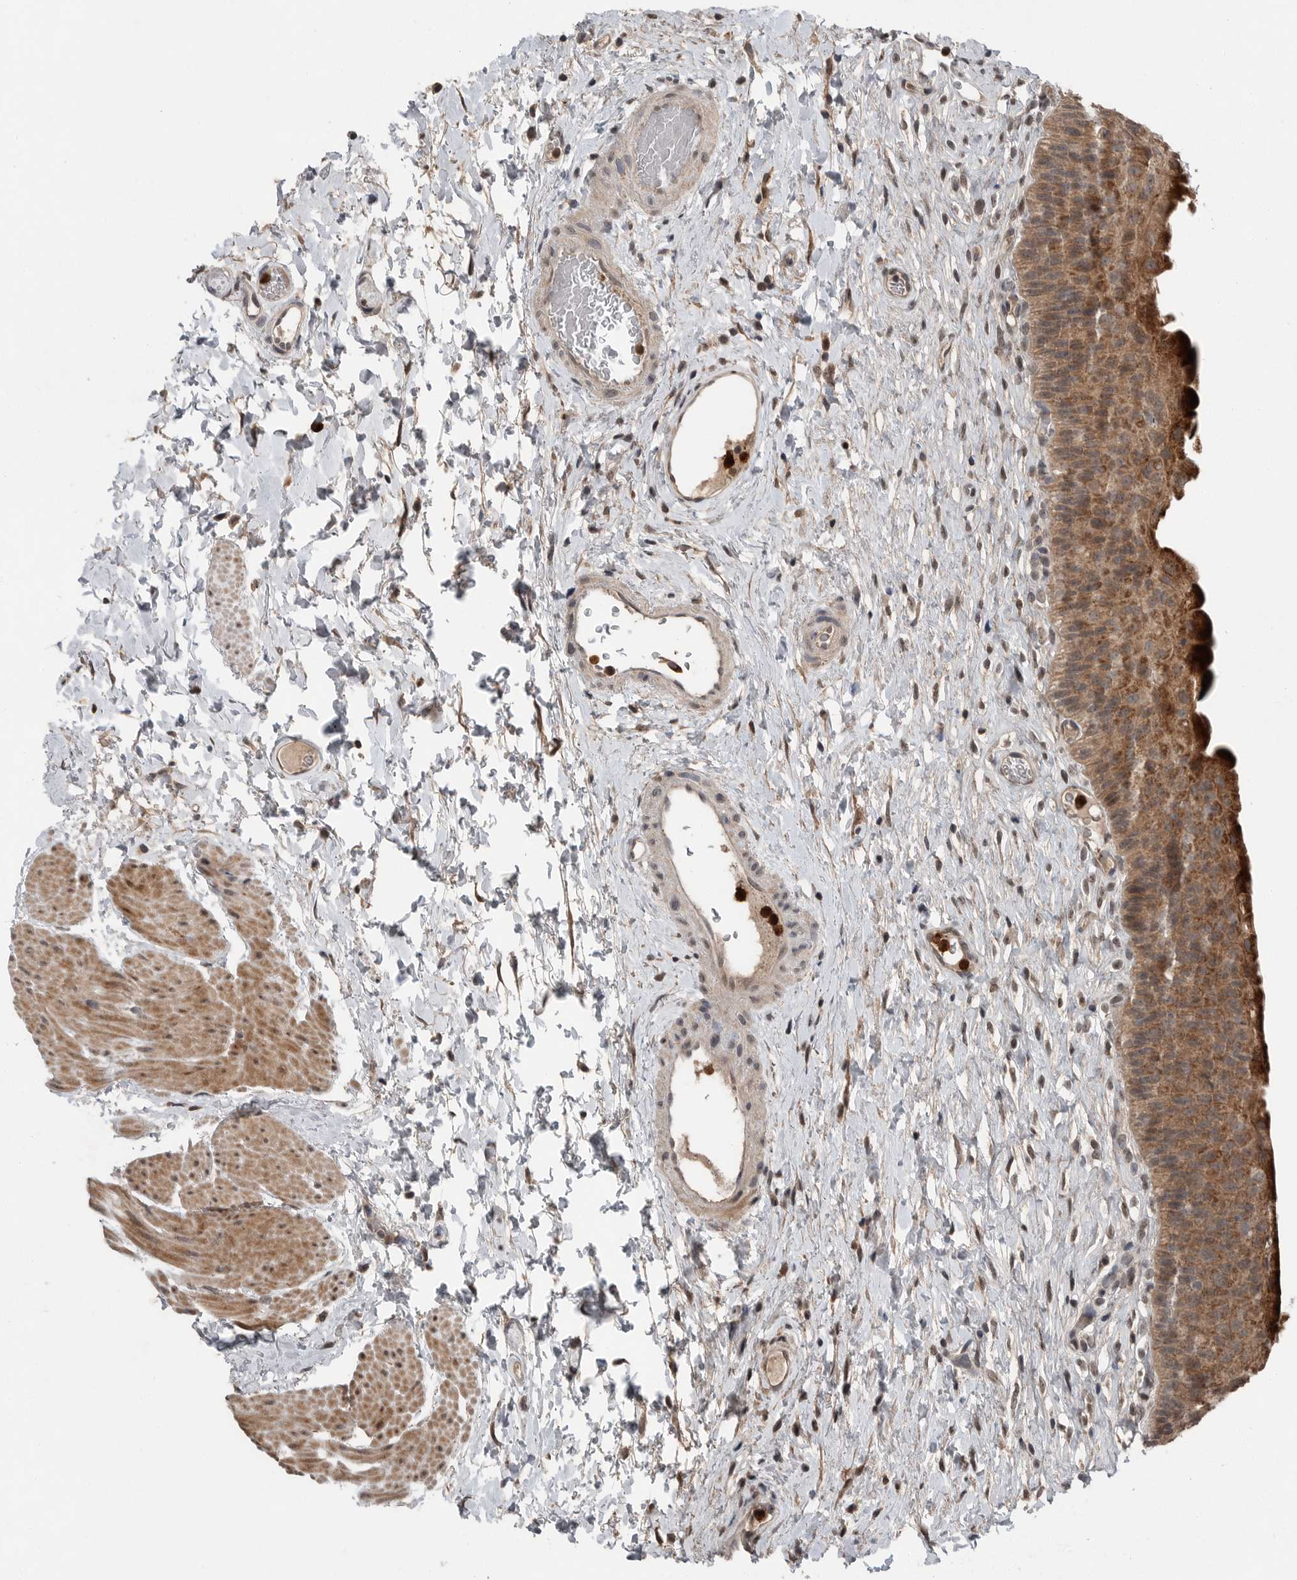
{"staining": {"intensity": "moderate", "quantity": ">75%", "location": "cytoplasmic/membranous"}, "tissue": "urinary bladder", "cell_type": "Urothelial cells", "image_type": "normal", "snomed": [{"axis": "morphology", "description": "Normal tissue, NOS"}, {"axis": "topography", "description": "Urinary bladder"}], "caption": "Immunohistochemistry (IHC) micrograph of unremarkable urinary bladder: urinary bladder stained using immunohistochemistry (IHC) shows medium levels of moderate protein expression localized specifically in the cytoplasmic/membranous of urothelial cells, appearing as a cytoplasmic/membranous brown color.", "gene": "SCP2", "patient": {"sex": "male", "age": 74}}